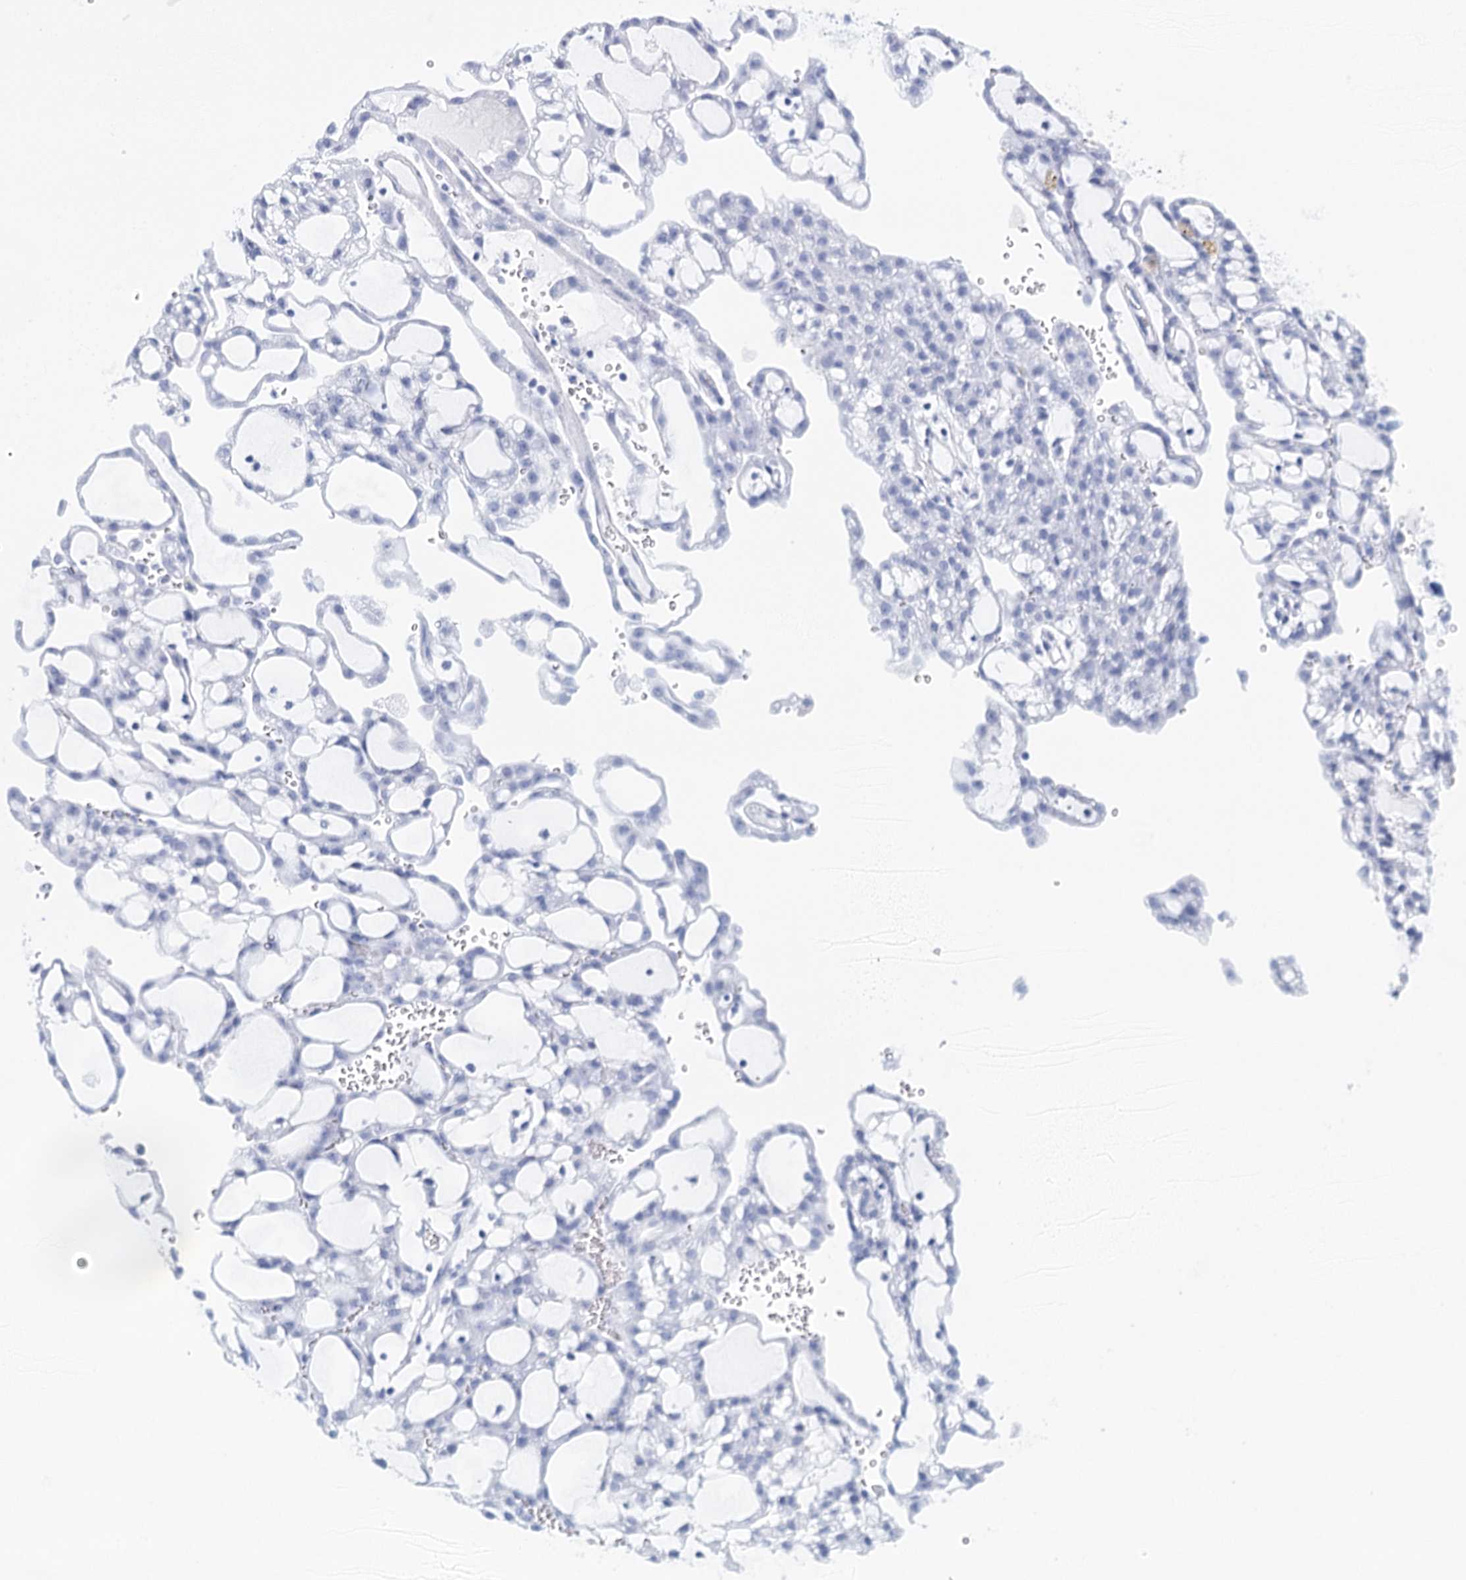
{"staining": {"intensity": "negative", "quantity": "none", "location": "none"}, "tissue": "renal cancer", "cell_type": "Tumor cells", "image_type": "cancer", "snomed": [{"axis": "morphology", "description": "Adenocarcinoma, NOS"}, {"axis": "topography", "description": "Kidney"}], "caption": "The histopathology image demonstrates no significant positivity in tumor cells of renal adenocarcinoma.", "gene": "TEX12", "patient": {"sex": "male", "age": 63}}